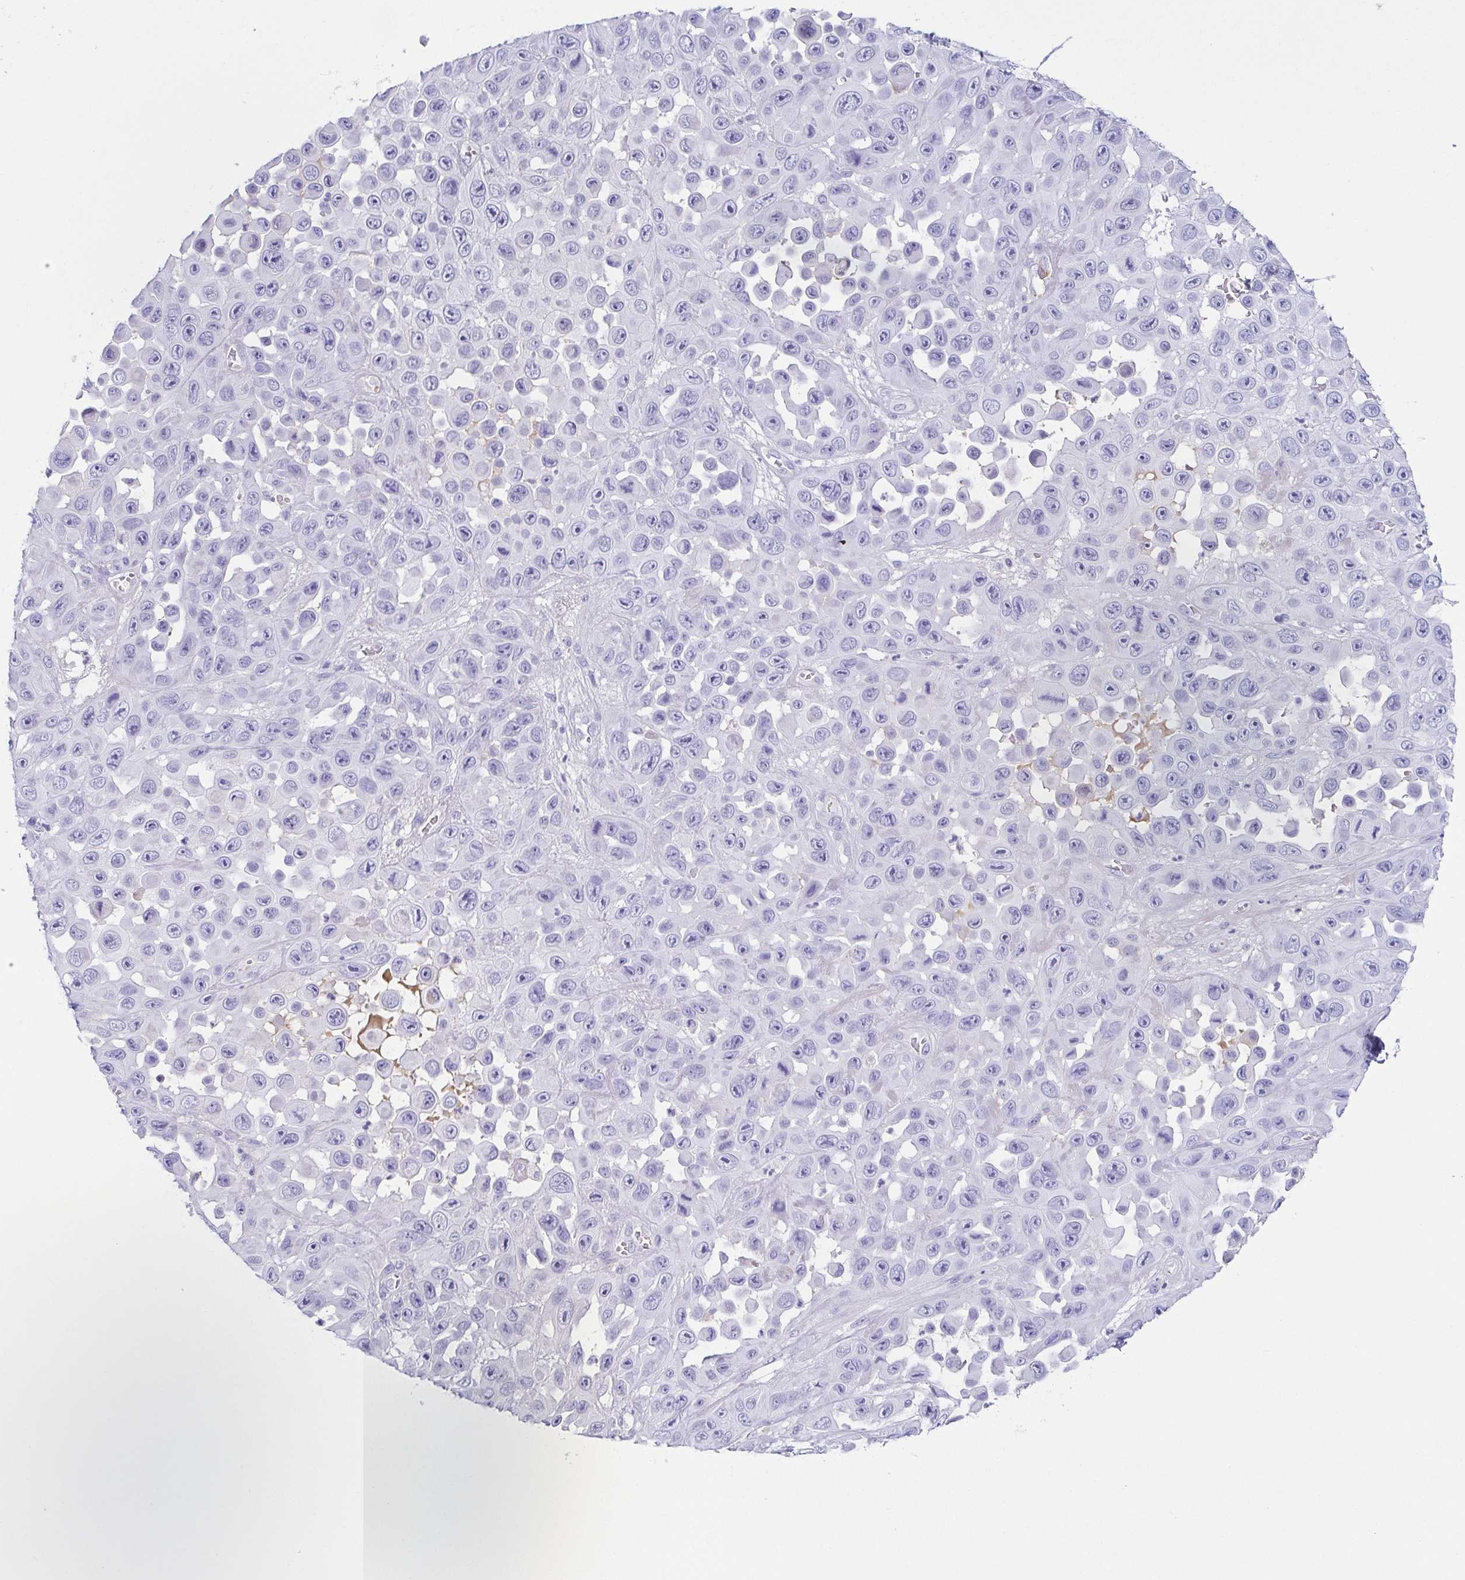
{"staining": {"intensity": "negative", "quantity": "none", "location": "none"}, "tissue": "skin cancer", "cell_type": "Tumor cells", "image_type": "cancer", "snomed": [{"axis": "morphology", "description": "Squamous cell carcinoma, NOS"}, {"axis": "topography", "description": "Skin"}], "caption": "IHC image of human skin cancer (squamous cell carcinoma) stained for a protein (brown), which exhibits no positivity in tumor cells.", "gene": "LDLRAD1", "patient": {"sex": "male", "age": 81}}